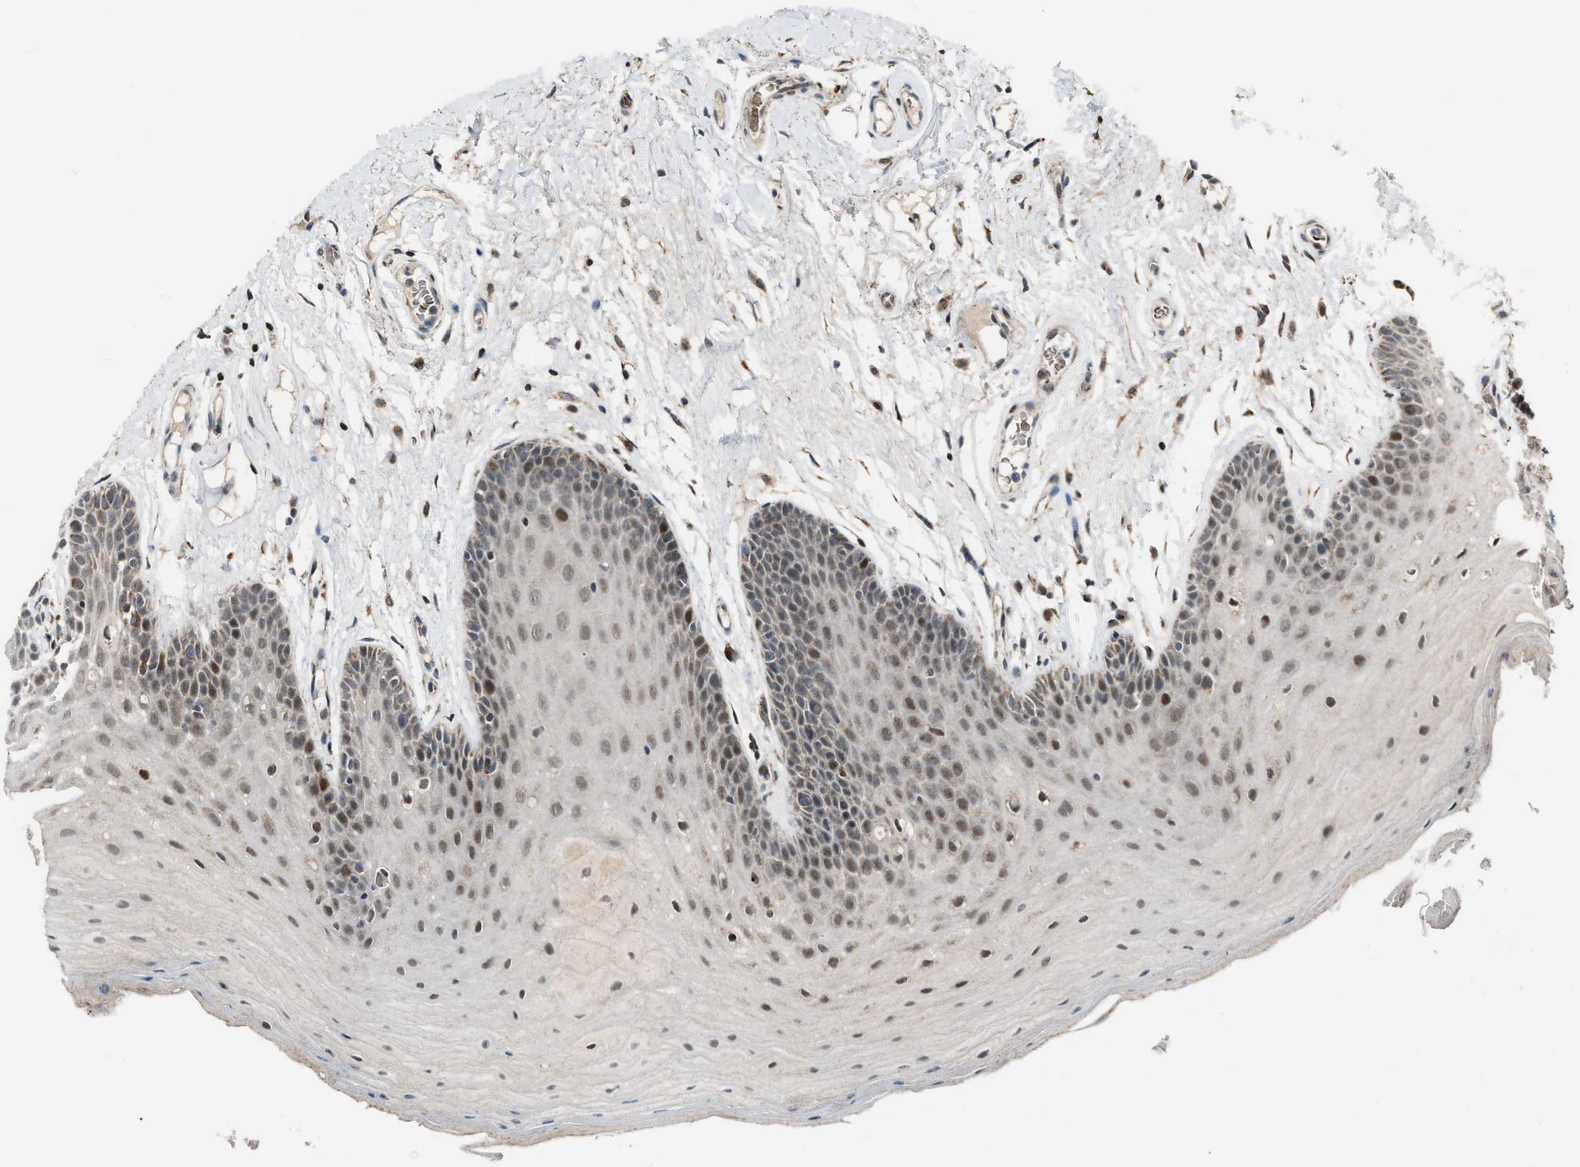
{"staining": {"intensity": "moderate", "quantity": "25%-75%", "location": "nuclear"}, "tissue": "oral mucosa", "cell_type": "Squamous epithelial cells", "image_type": "normal", "snomed": [{"axis": "morphology", "description": "Normal tissue, NOS"}, {"axis": "morphology", "description": "Squamous cell carcinoma, NOS"}, {"axis": "topography", "description": "Oral tissue"}, {"axis": "topography", "description": "Head-Neck"}], "caption": "DAB immunohistochemical staining of benign oral mucosa demonstrates moderate nuclear protein expression in approximately 25%-75% of squamous epithelial cells.", "gene": "CHN2", "patient": {"sex": "male", "age": 71}}